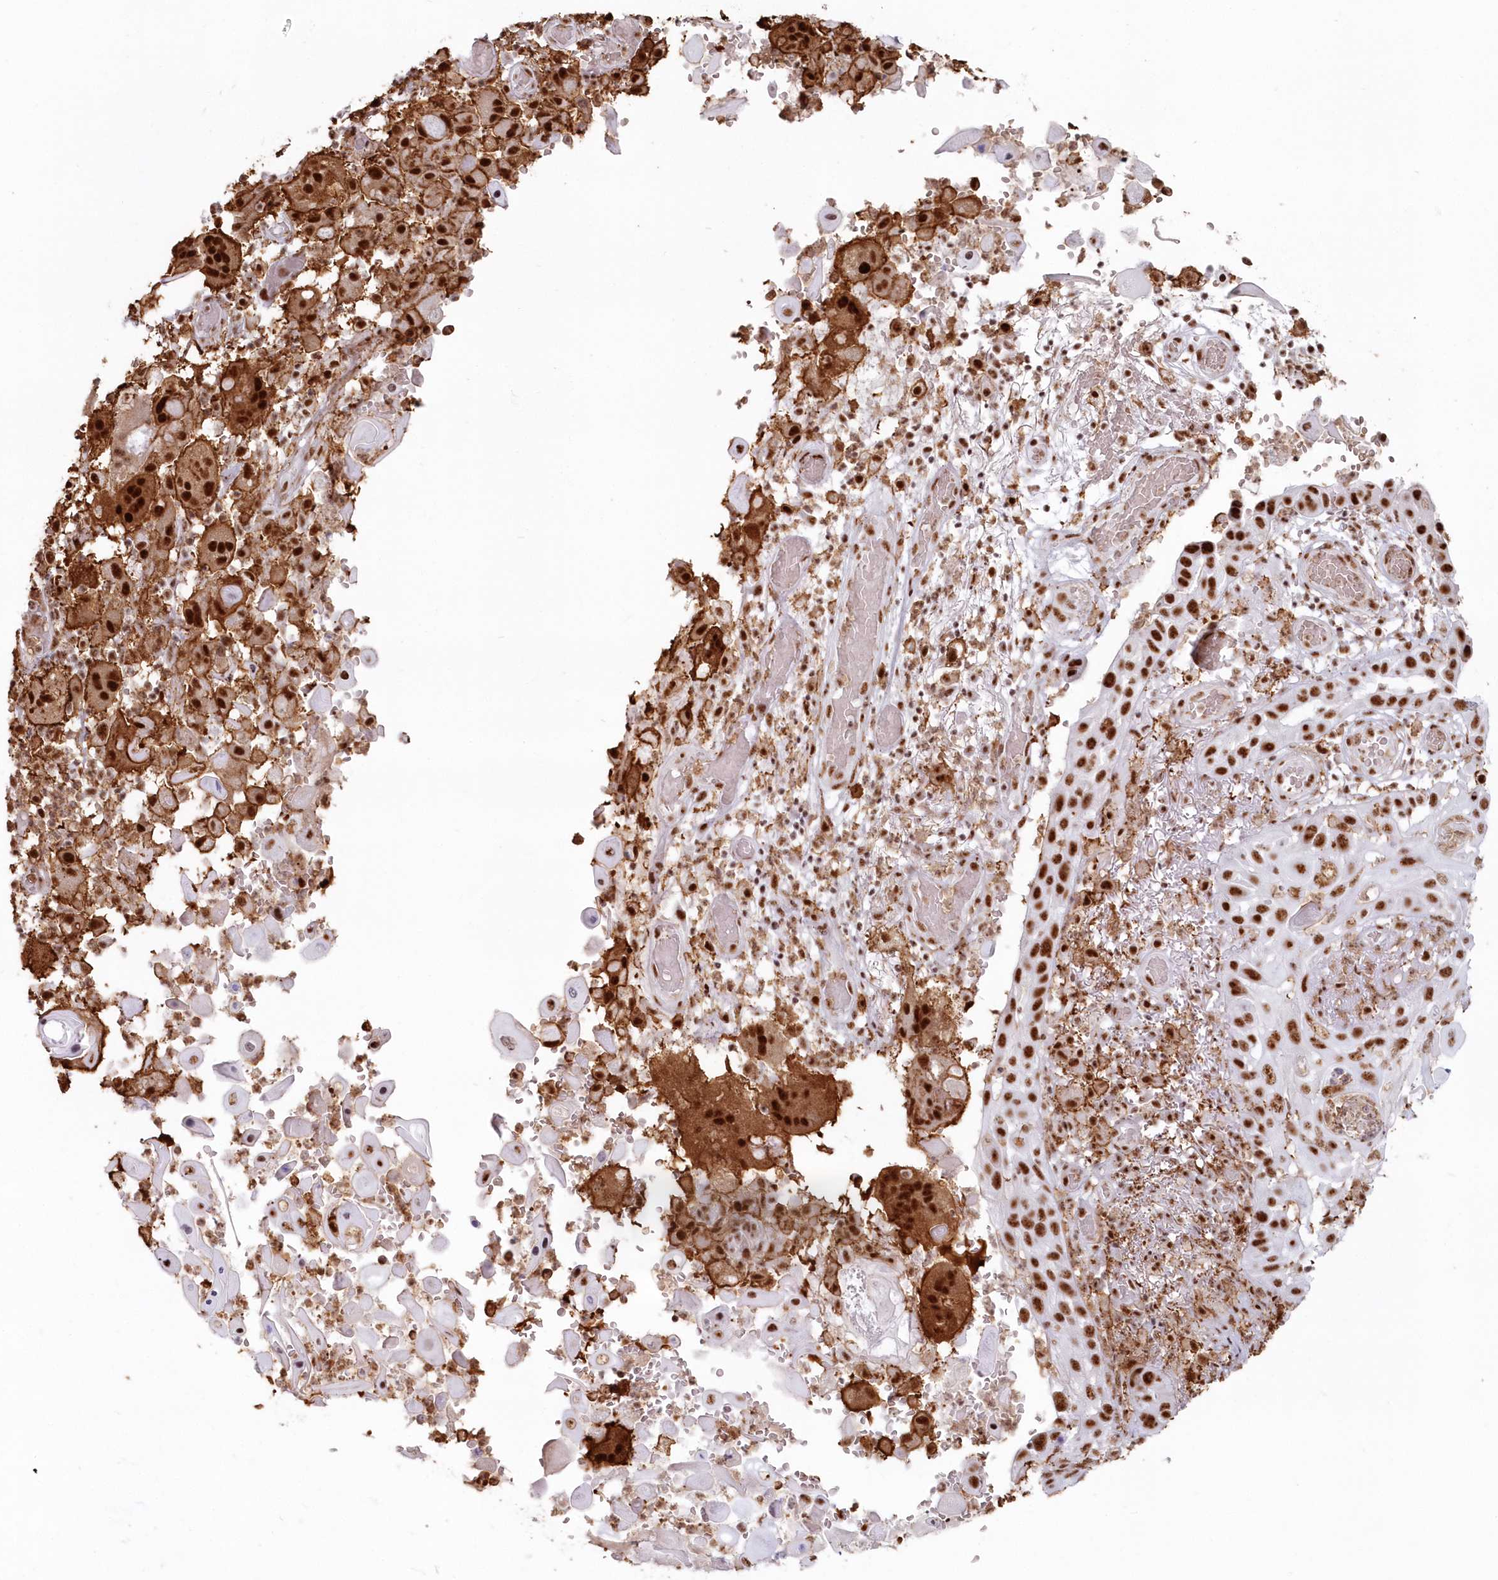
{"staining": {"intensity": "strong", "quantity": ">75%", "location": "nuclear"}, "tissue": "skin cancer", "cell_type": "Tumor cells", "image_type": "cancer", "snomed": [{"axis": "morphology", "description": "Squamous cell carcinoma, NOS"}, {"axis": "topography", "description": "Skin"}], "caption": "Squamous cell carcinoma (skin) stained with immunohistochemistry demonstrates strong nuclear staining in approximately >75% of tumor cells.", "gene": "DDX46", "patient": {"sex": "female", "age": 44}}